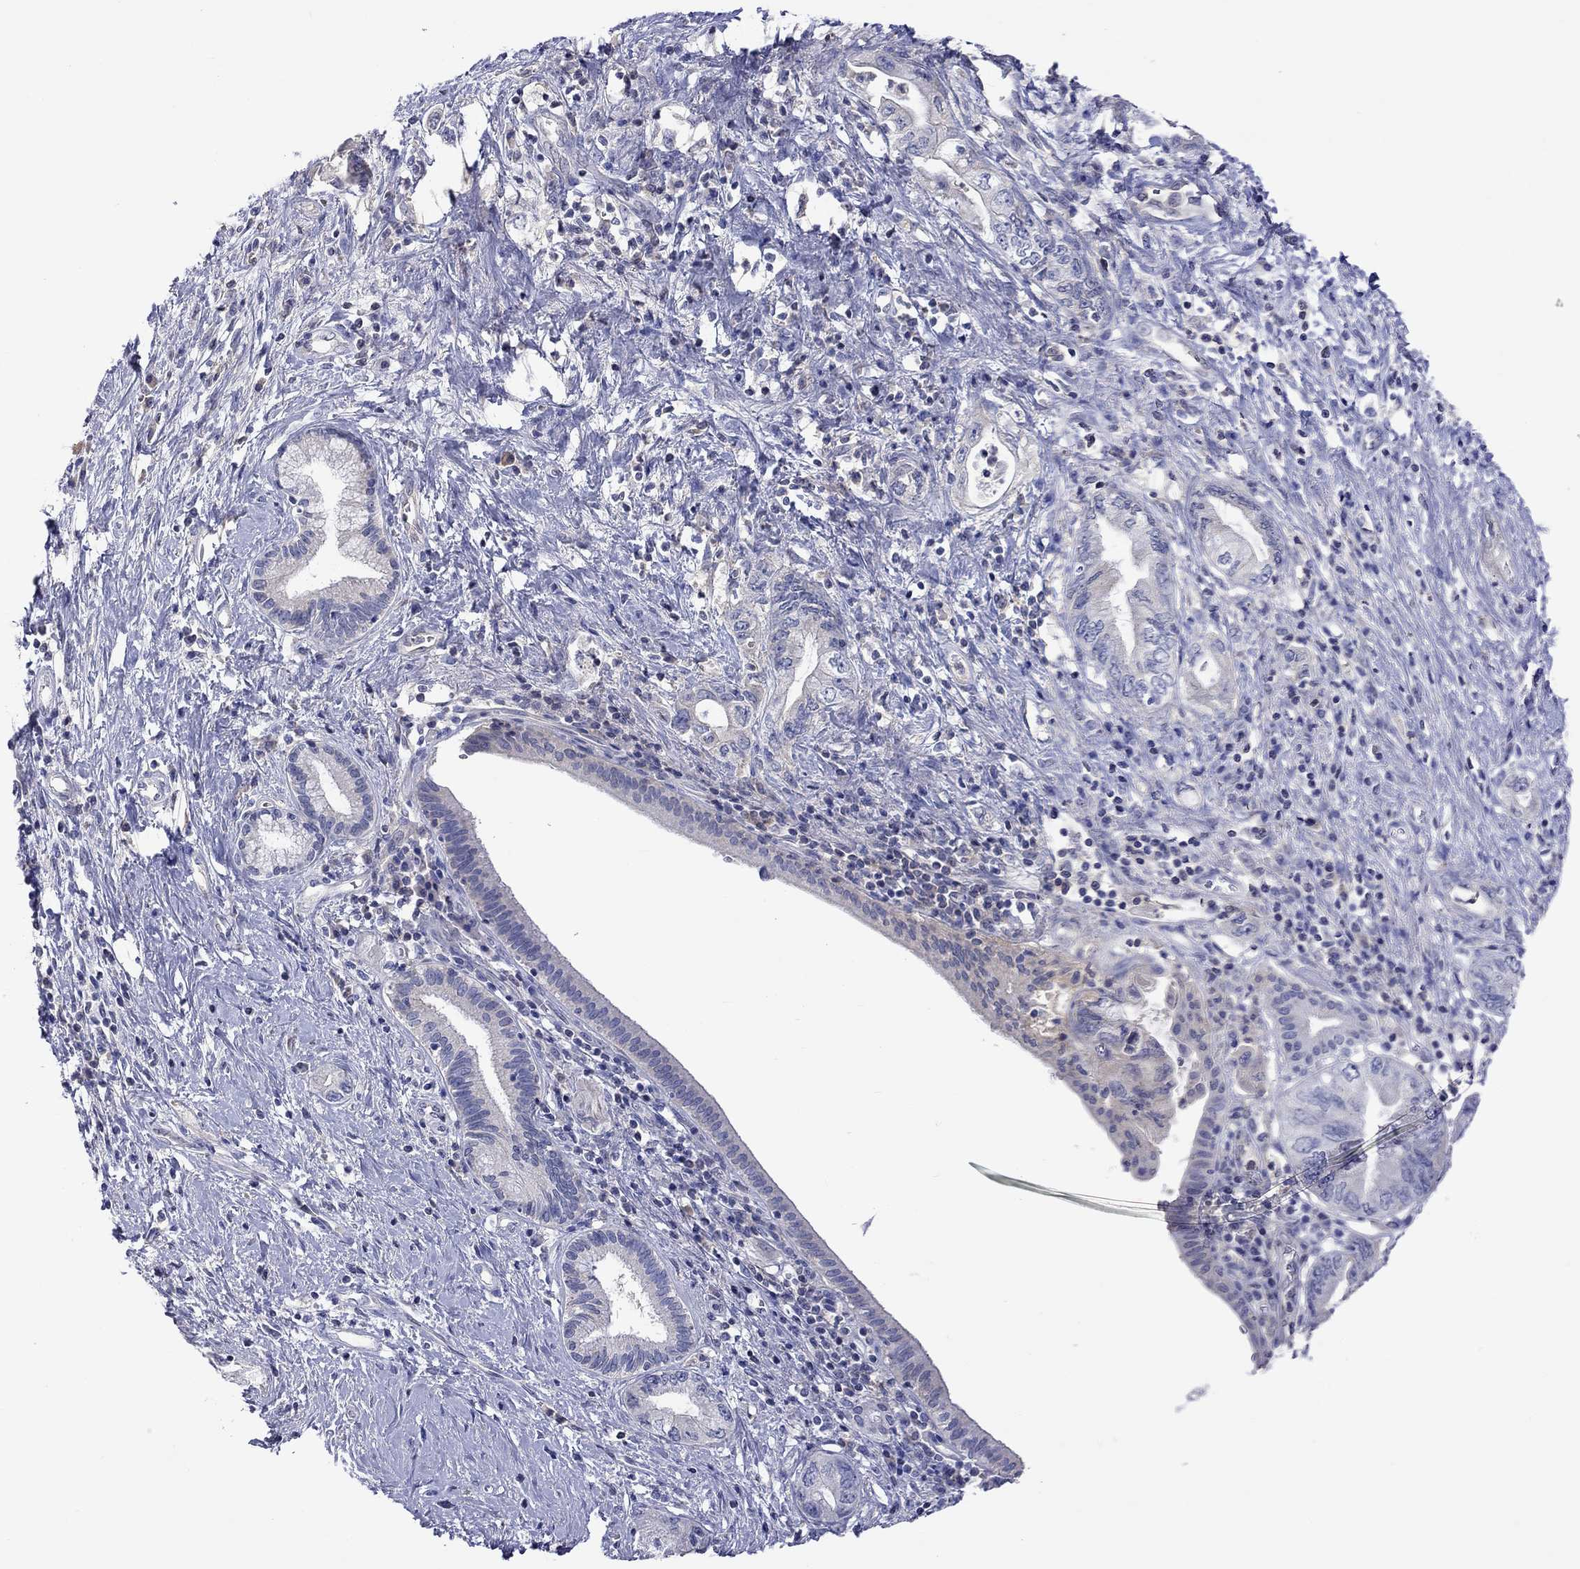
{"staining": {"intensity": "negative", "quantity": "none", "location": "none"}, "tissue": "pancreatic cancer", "cell_type": "Tumor cells", "image_type": "cancer", "snomed": [{"axis": "morphology", "description": "Adenocarcinoma, NOS"}, {"axis": "topography", "description": "Pancreas"}], "caption": "Tumor cells show no significant positivity in pancreatic adenocarcinoma. The staining is performed using DAB brown chromogen with nuclei counter-stained in using hematoxylin.", "gene": "LRFN4", "patient": {"sex": "female", "age": 73}}